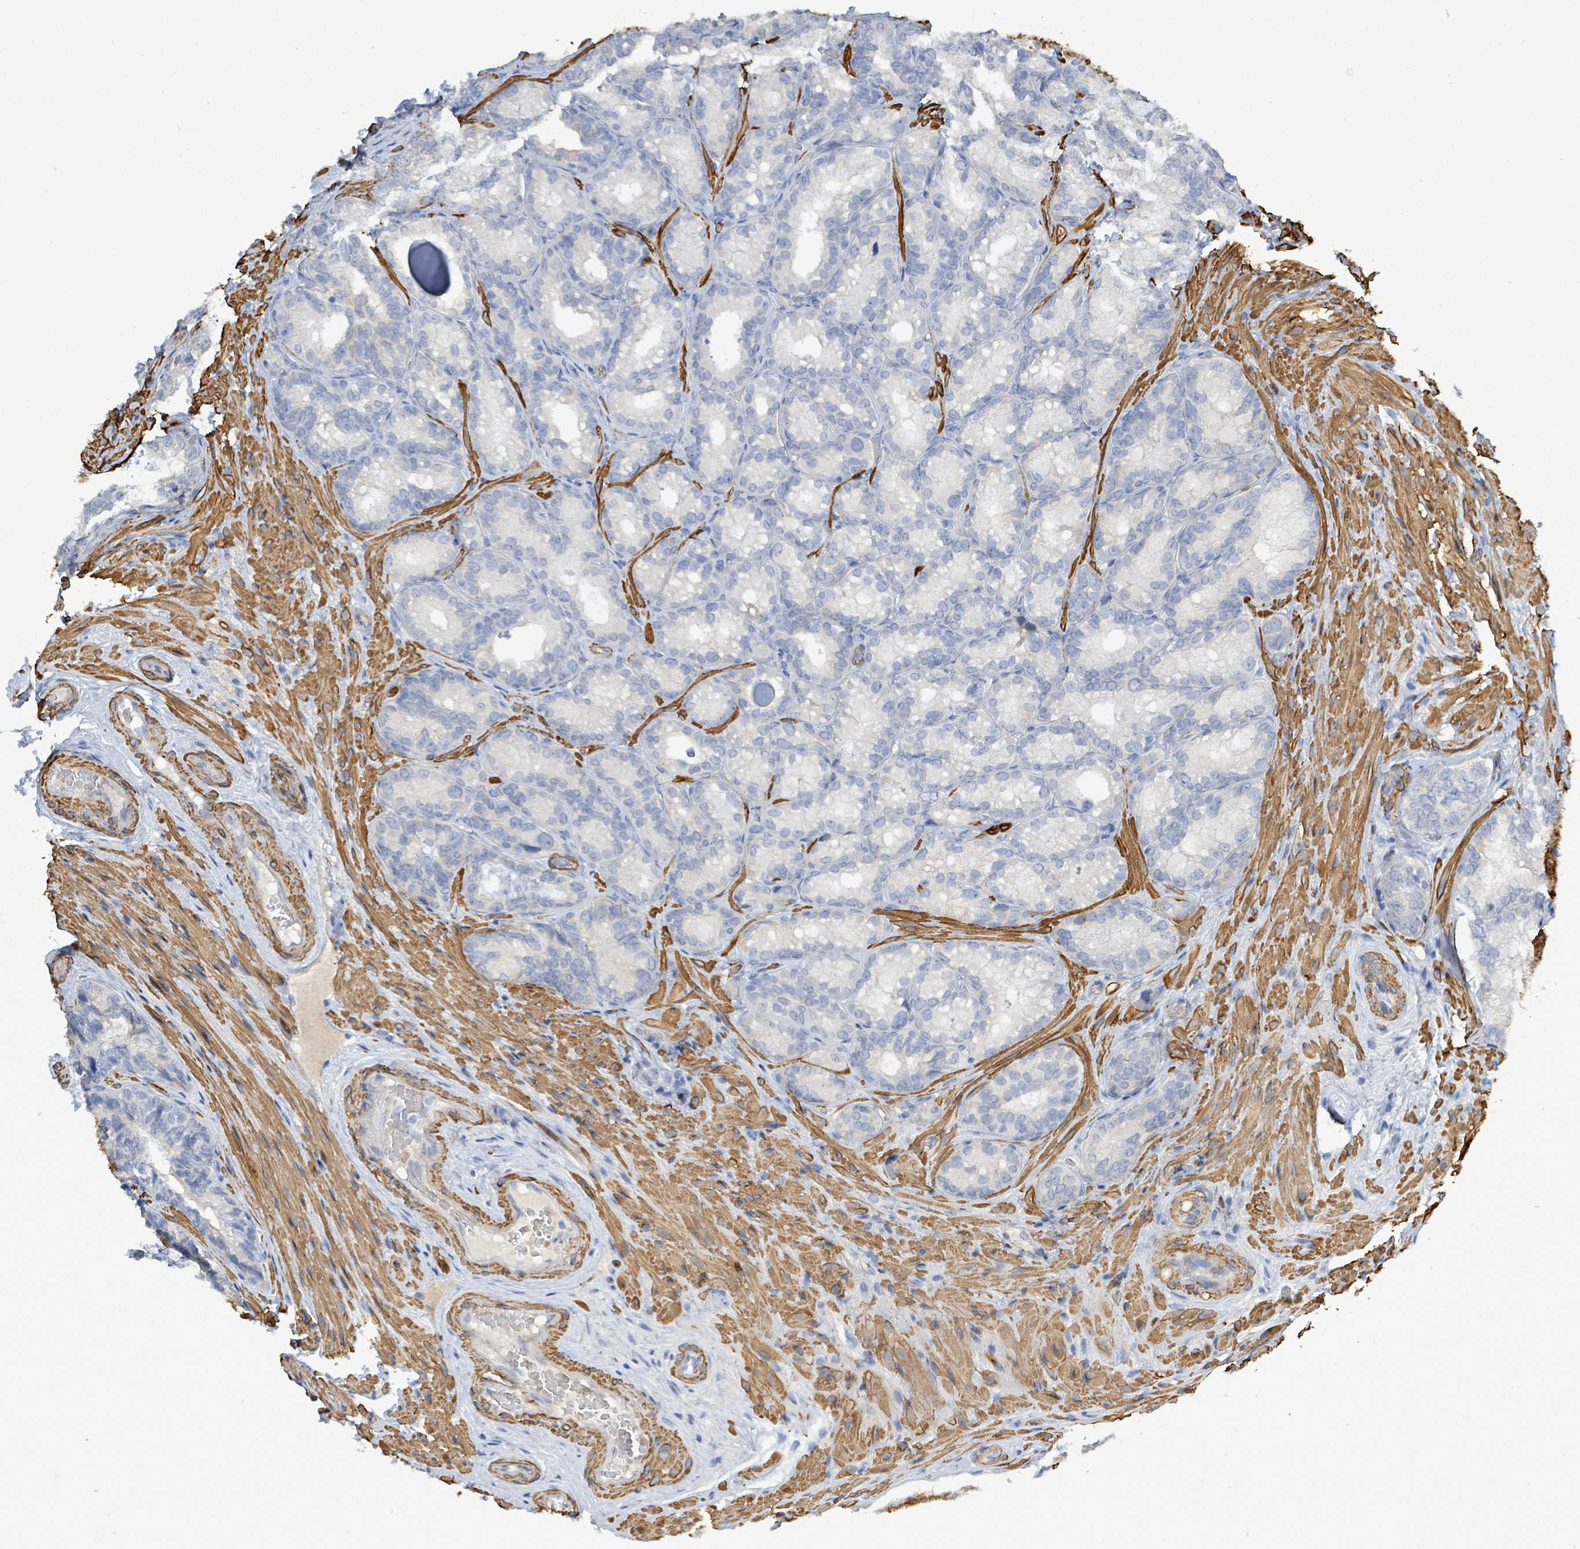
{"staining": {"intensity": "negative", "quantity": "none", "location": "none"}, "tissue": "seminal vesicle", "cell_type": "Glandular cells", "image_type": "normal", "snomed": [{"axis": "morphology", "description": "Normal tissue, NOS"}, {"axis": "topography", "description": "Seminal veicle"}], "caption": "The immunohistochemistry histopathology image has no significant staining in glandular cells of seminal vesicle. Nuclei are stained in blue.", "gene": "DMRTC1B", "patient": {"sex": "male", "age": 58}}